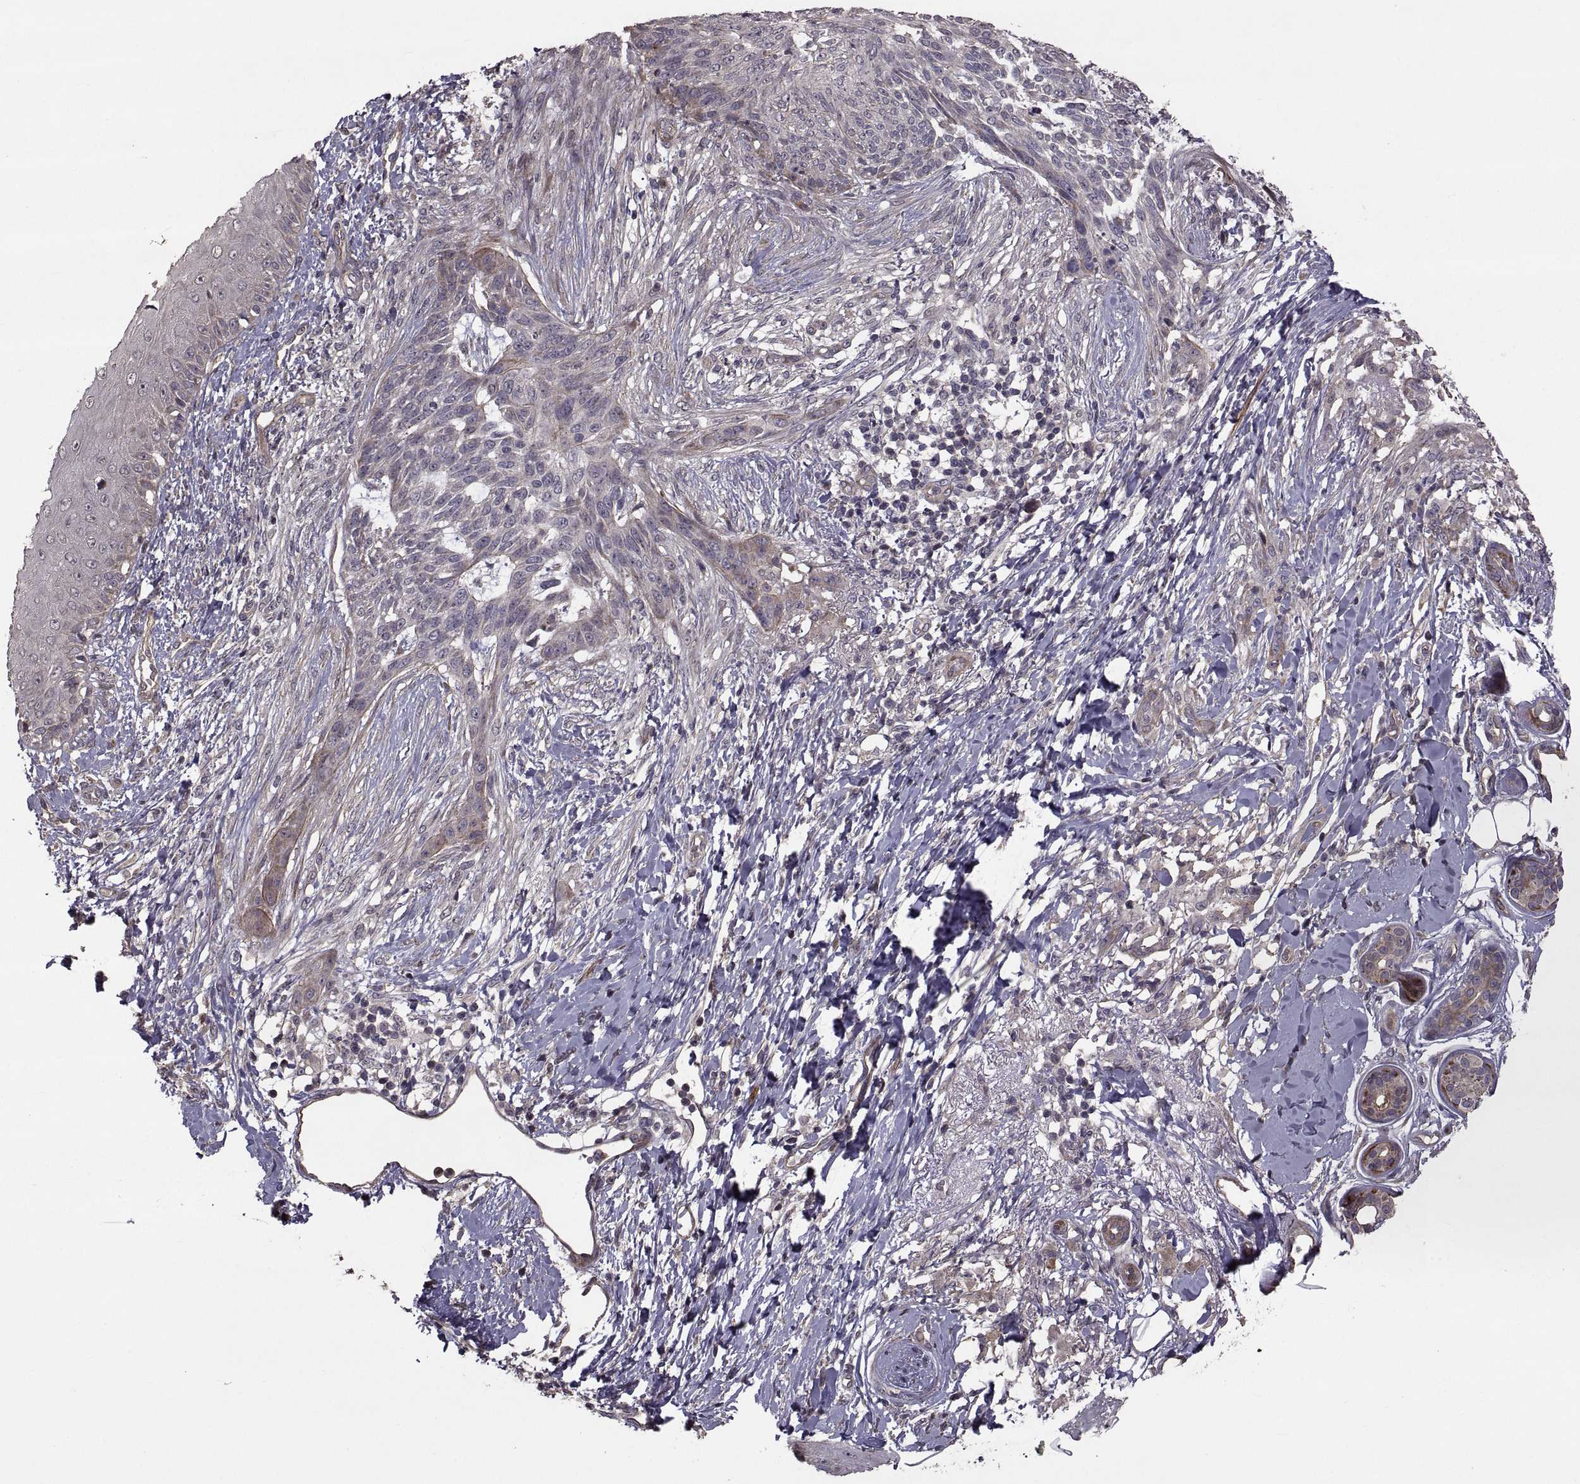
{"staining": {"intensity": "weak", "quantity": "<25%", "location": "cytoplasmic/membranous"}, "tissue": "skin cancer", "cell_type": "Tumor cells", "image_type": "cancer", "snomed": [{"axis": "morphology", "description": "Normal tissue, NOS"}, {"axis": "morphology", "description": "Basal cell carcinoma"}, {"axis": "topography", "description": "Skin"}], "caption": "The micrograph demonstrates no significant staining in tumor cells of skin cancer. The staining is performed using DAB brown chromogen with nuclei counter-stained in using hematoxylin.", "gene": "PMM2", "patient": {"sex": "male", "age": 84}}